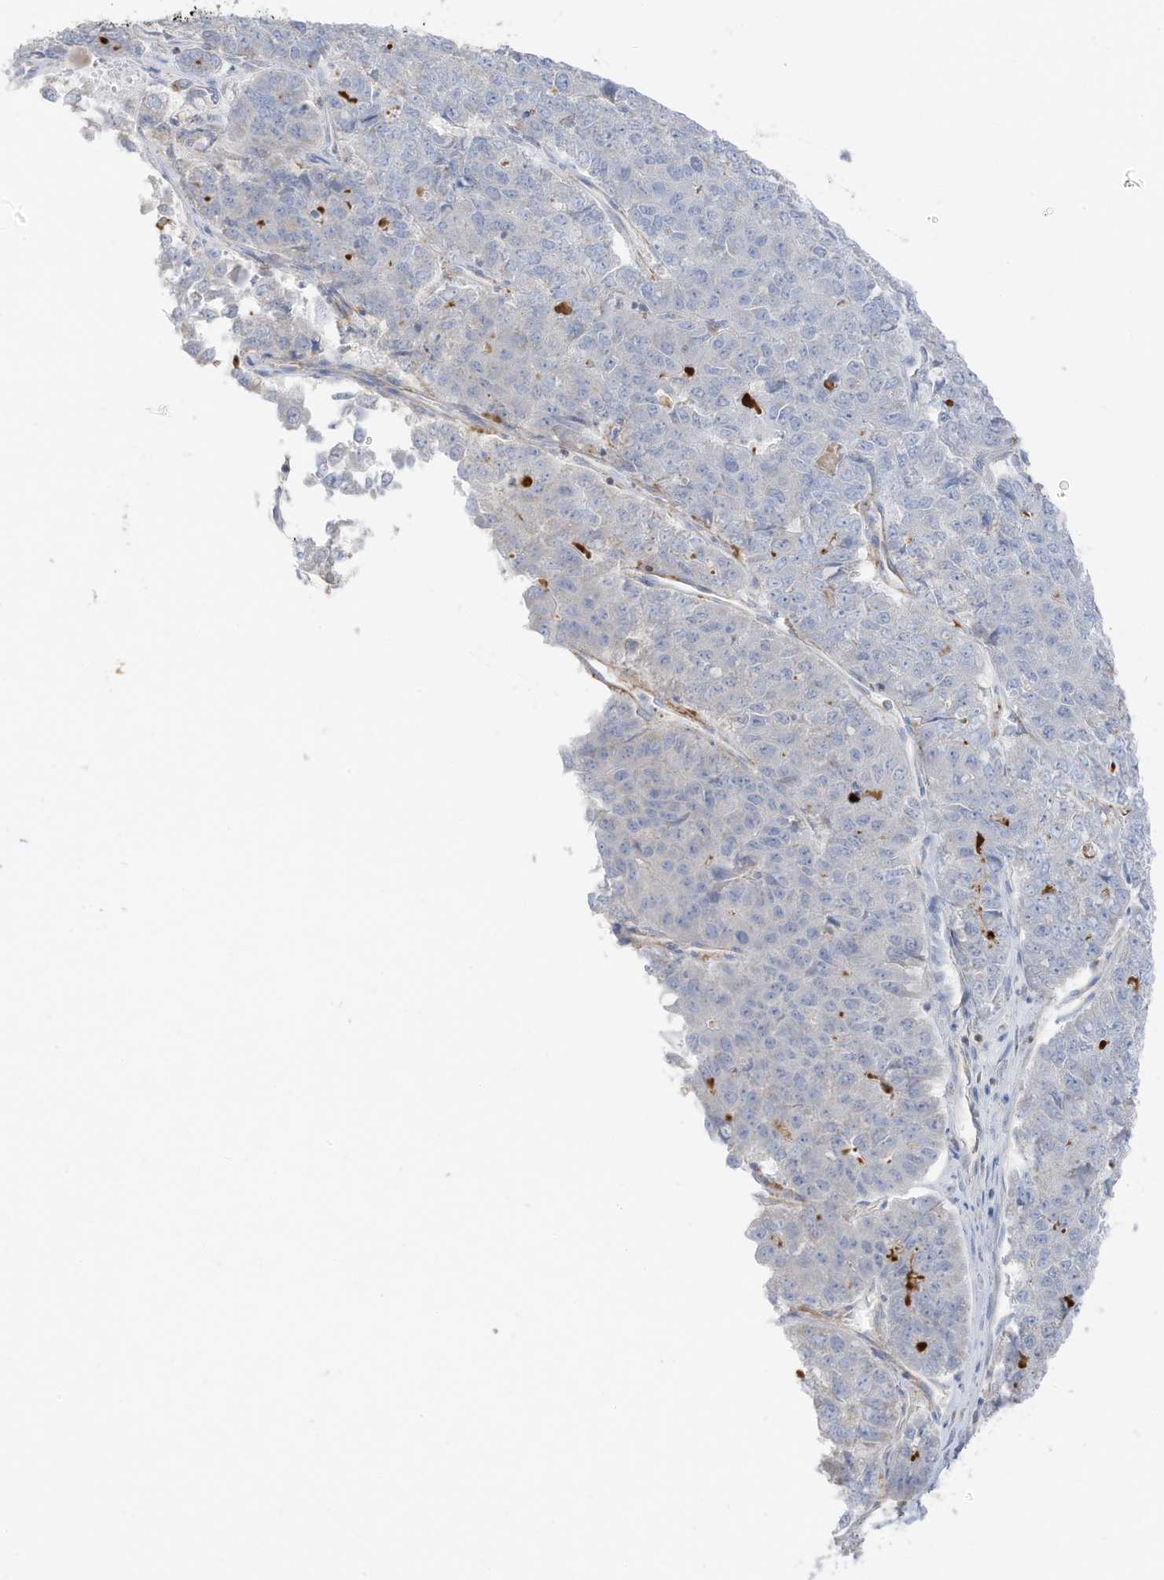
{"staining": {"intensity": "negative", "quantity": "none", "location": "none"}, "tissue": "pancreatic cancer", "cell_type": "Tumor cells", "image_type": "cancer", "snomed": [{"axis": "morphology", "description": "Adenocarcinoma, NOS"}, {"axis": "topography", "description": "Pancreas"}], "caption": "High power microscopy photomicrograph of an IHC image of pancreatic adenocarcinoma, revealing no significant expression in tumor cells.", "gene": "ETHE1", "patient": {"sex": "male", "age": 50}}